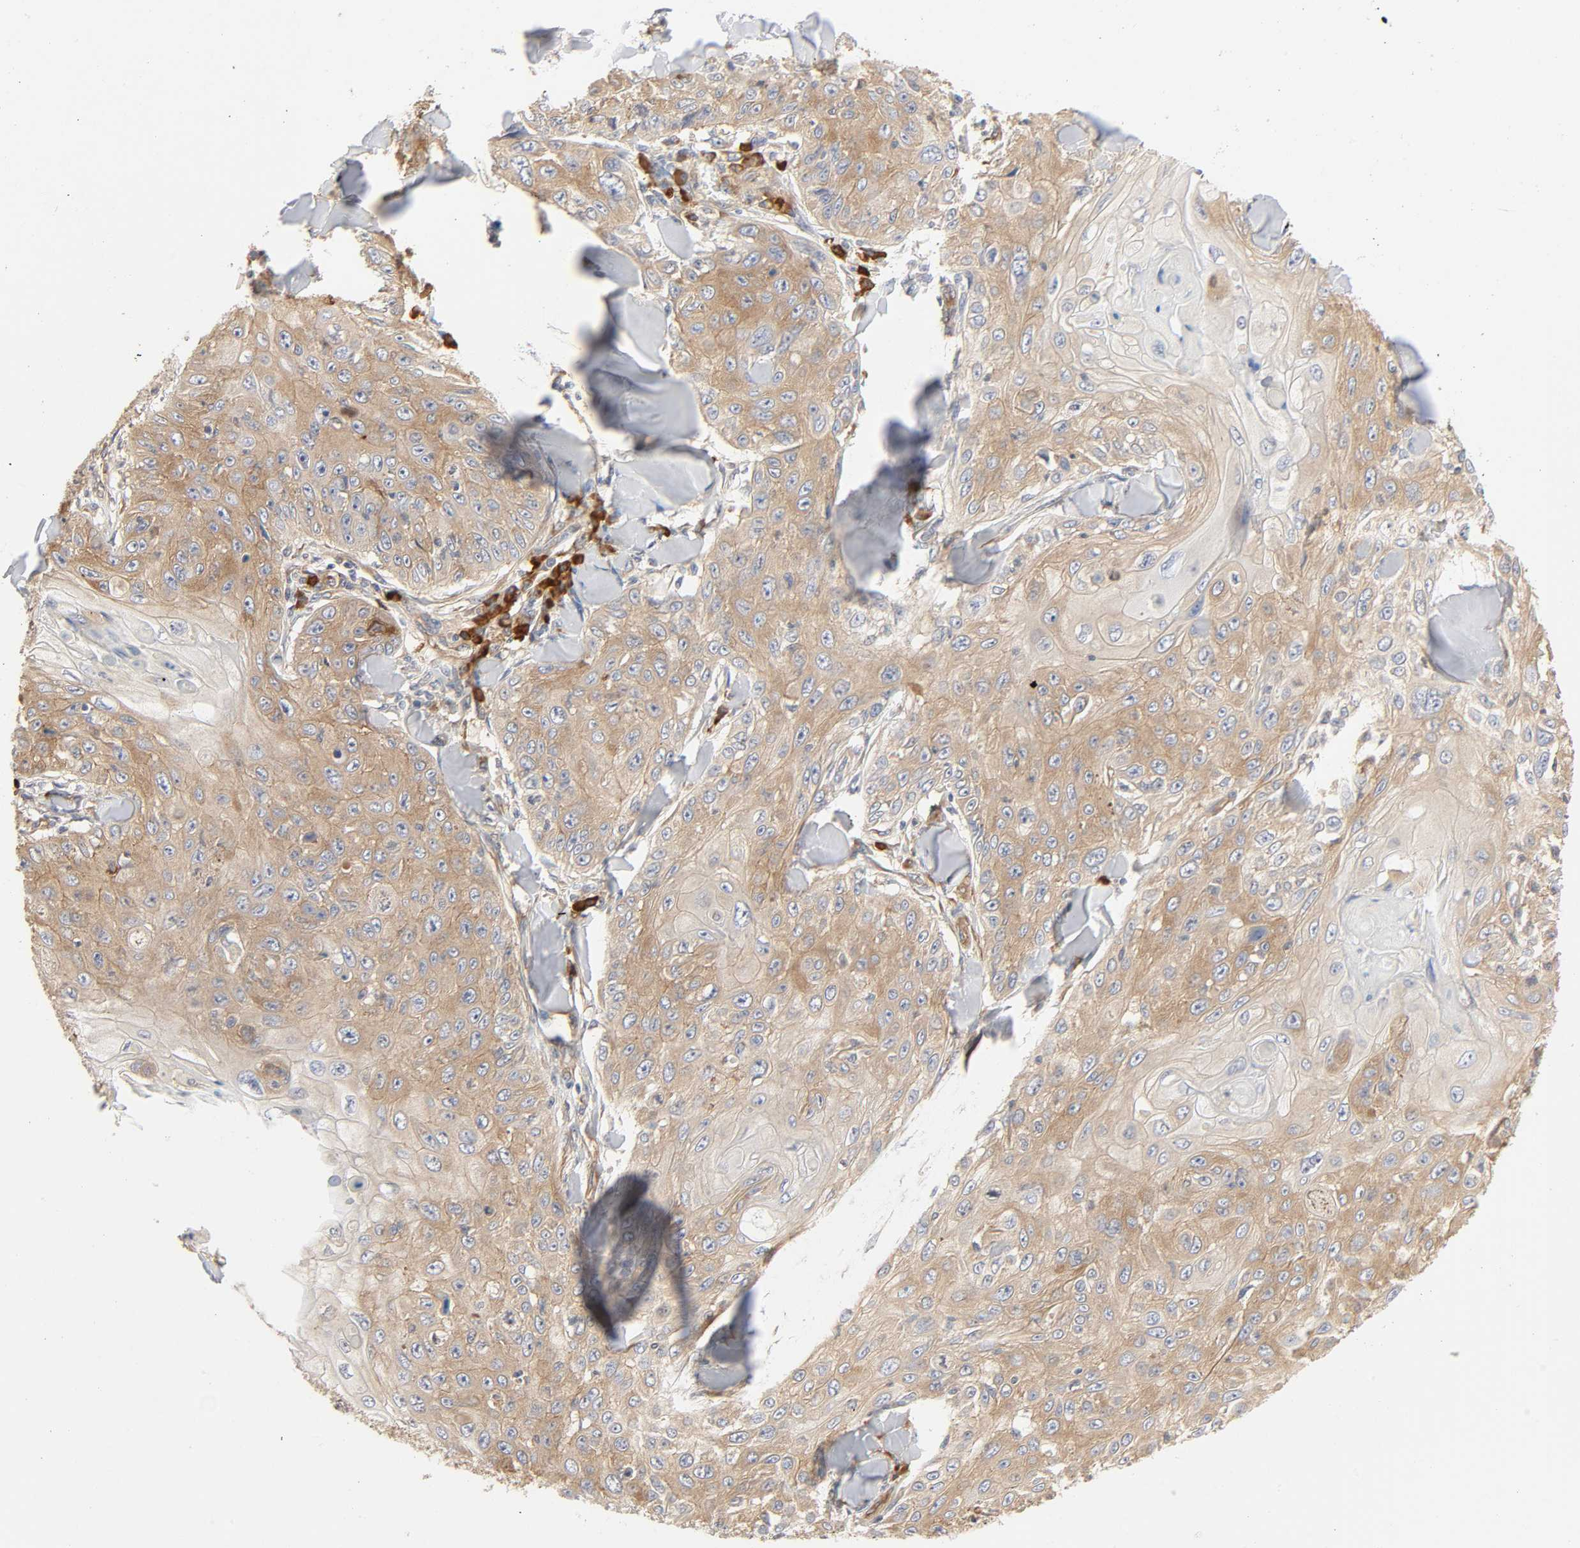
{"staining": {"intensity": "moderate", "quantity": ">75%", "location": "cytoplasmic/membranous"}, "tissue": "skin cancer", "cell_type": "Tumor cells", "image_type": "cancer", "snomed": [{"axis": "morphology", "description": "Squamous cell carcinoma, NOS"}, {"axis": "topography", "description": "Skin"}], "caption": "Skin cancer stained with immunohistochemistry shows moderate cytoplasmic/membranous positivity in approximately >75% of tumor cells. (DAB IHC with brightfield microscopy, high magnification).", "gene": "SCHIP1", "patient": {"sex": "male", "age": 86}}